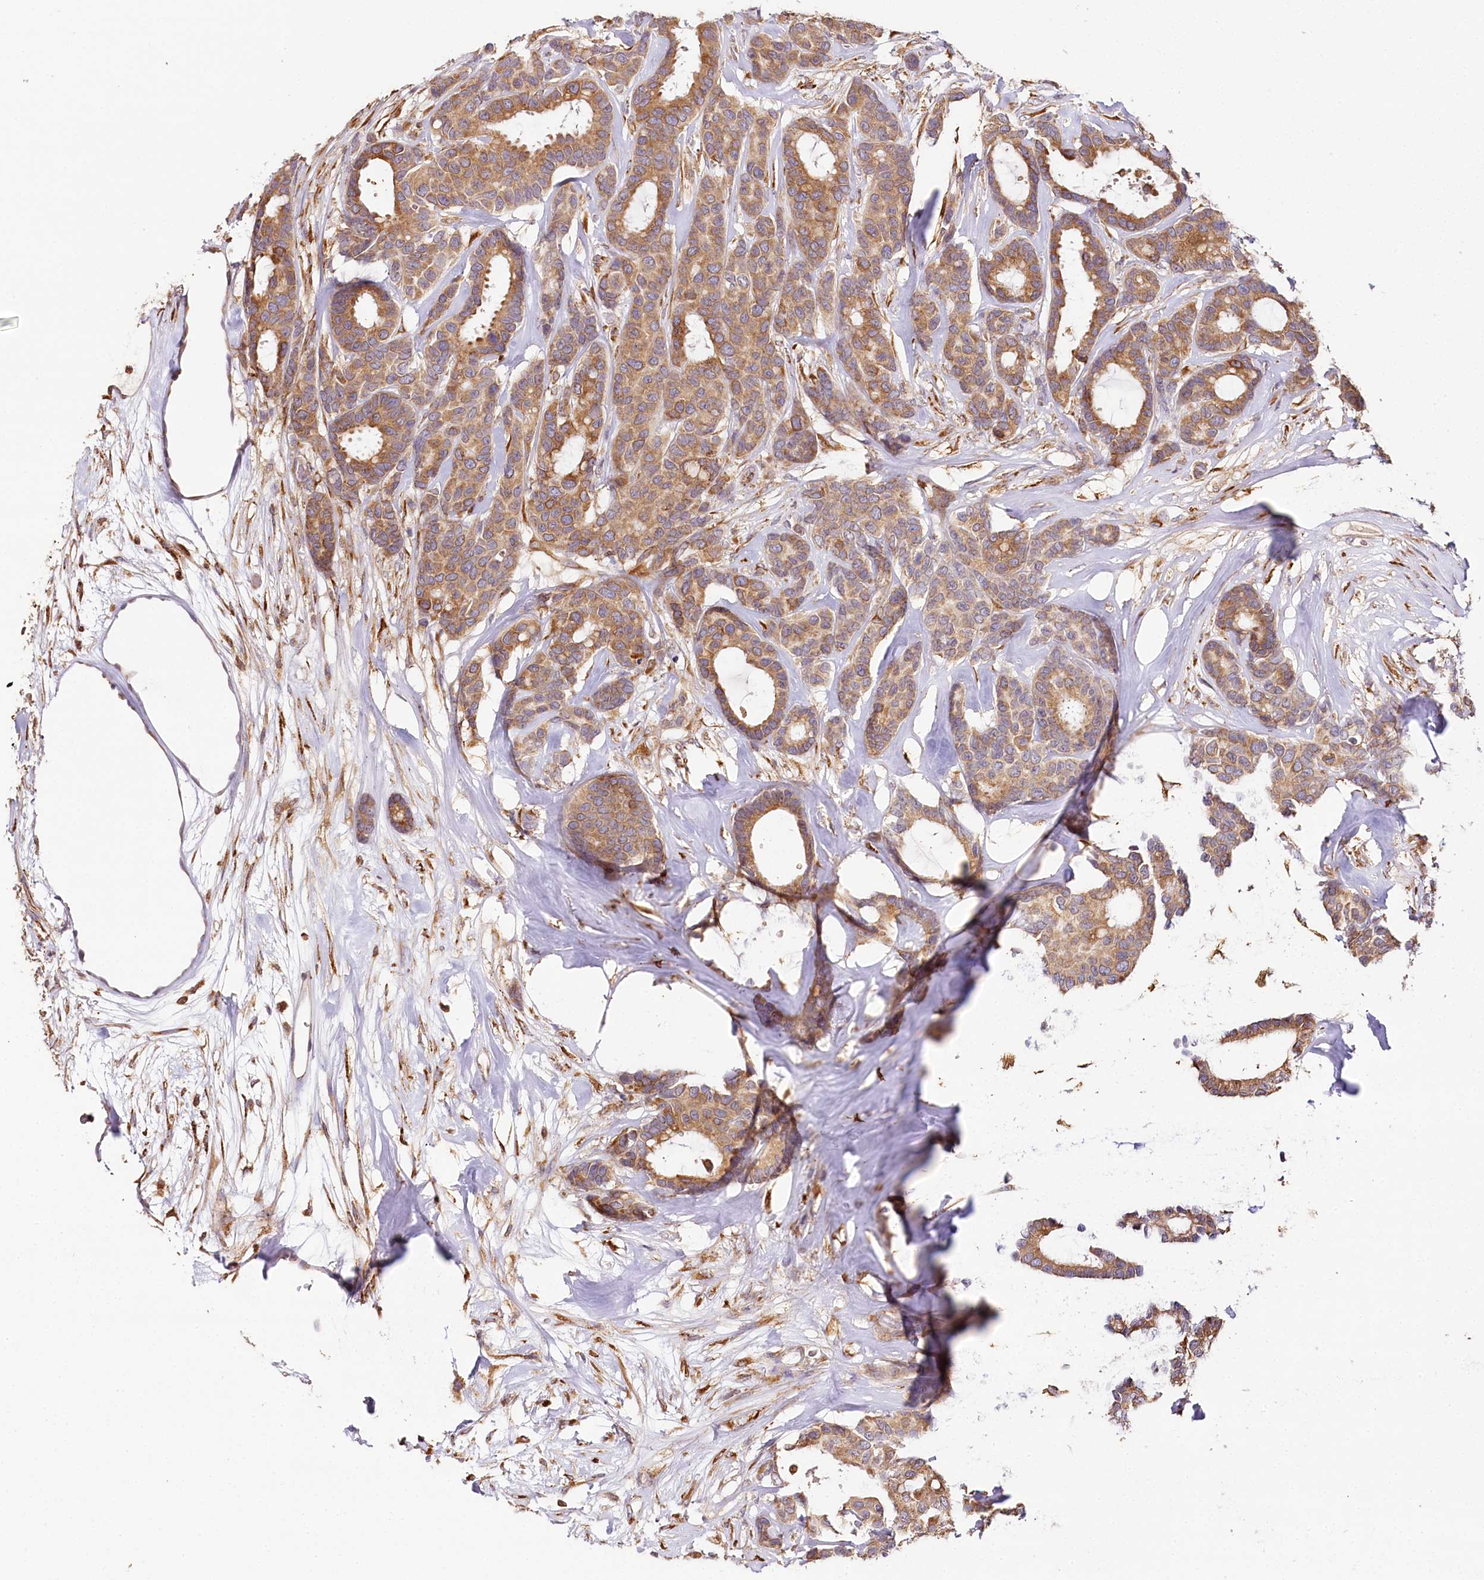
{"staining": {"intensity": "moderate", "quantity": ">75%", "location": "cytoplasmic/membranous"}, "tissue": "breast cancer", "cell_type": "Tumor cells", "image_type": "cancer", "snomed": [{"axis": "morphology", "description": "Duct carcinoma"}, {"axis": "topography", "description": "Breast"}], "caption": "Tumor cells exhibit medium levels of moderate cytoplasmic/membranous positivity in approximately >75% of cells in human breast cancer.", "gene": "VEGFA", "patient": {"sex": "female", "age": 87}}